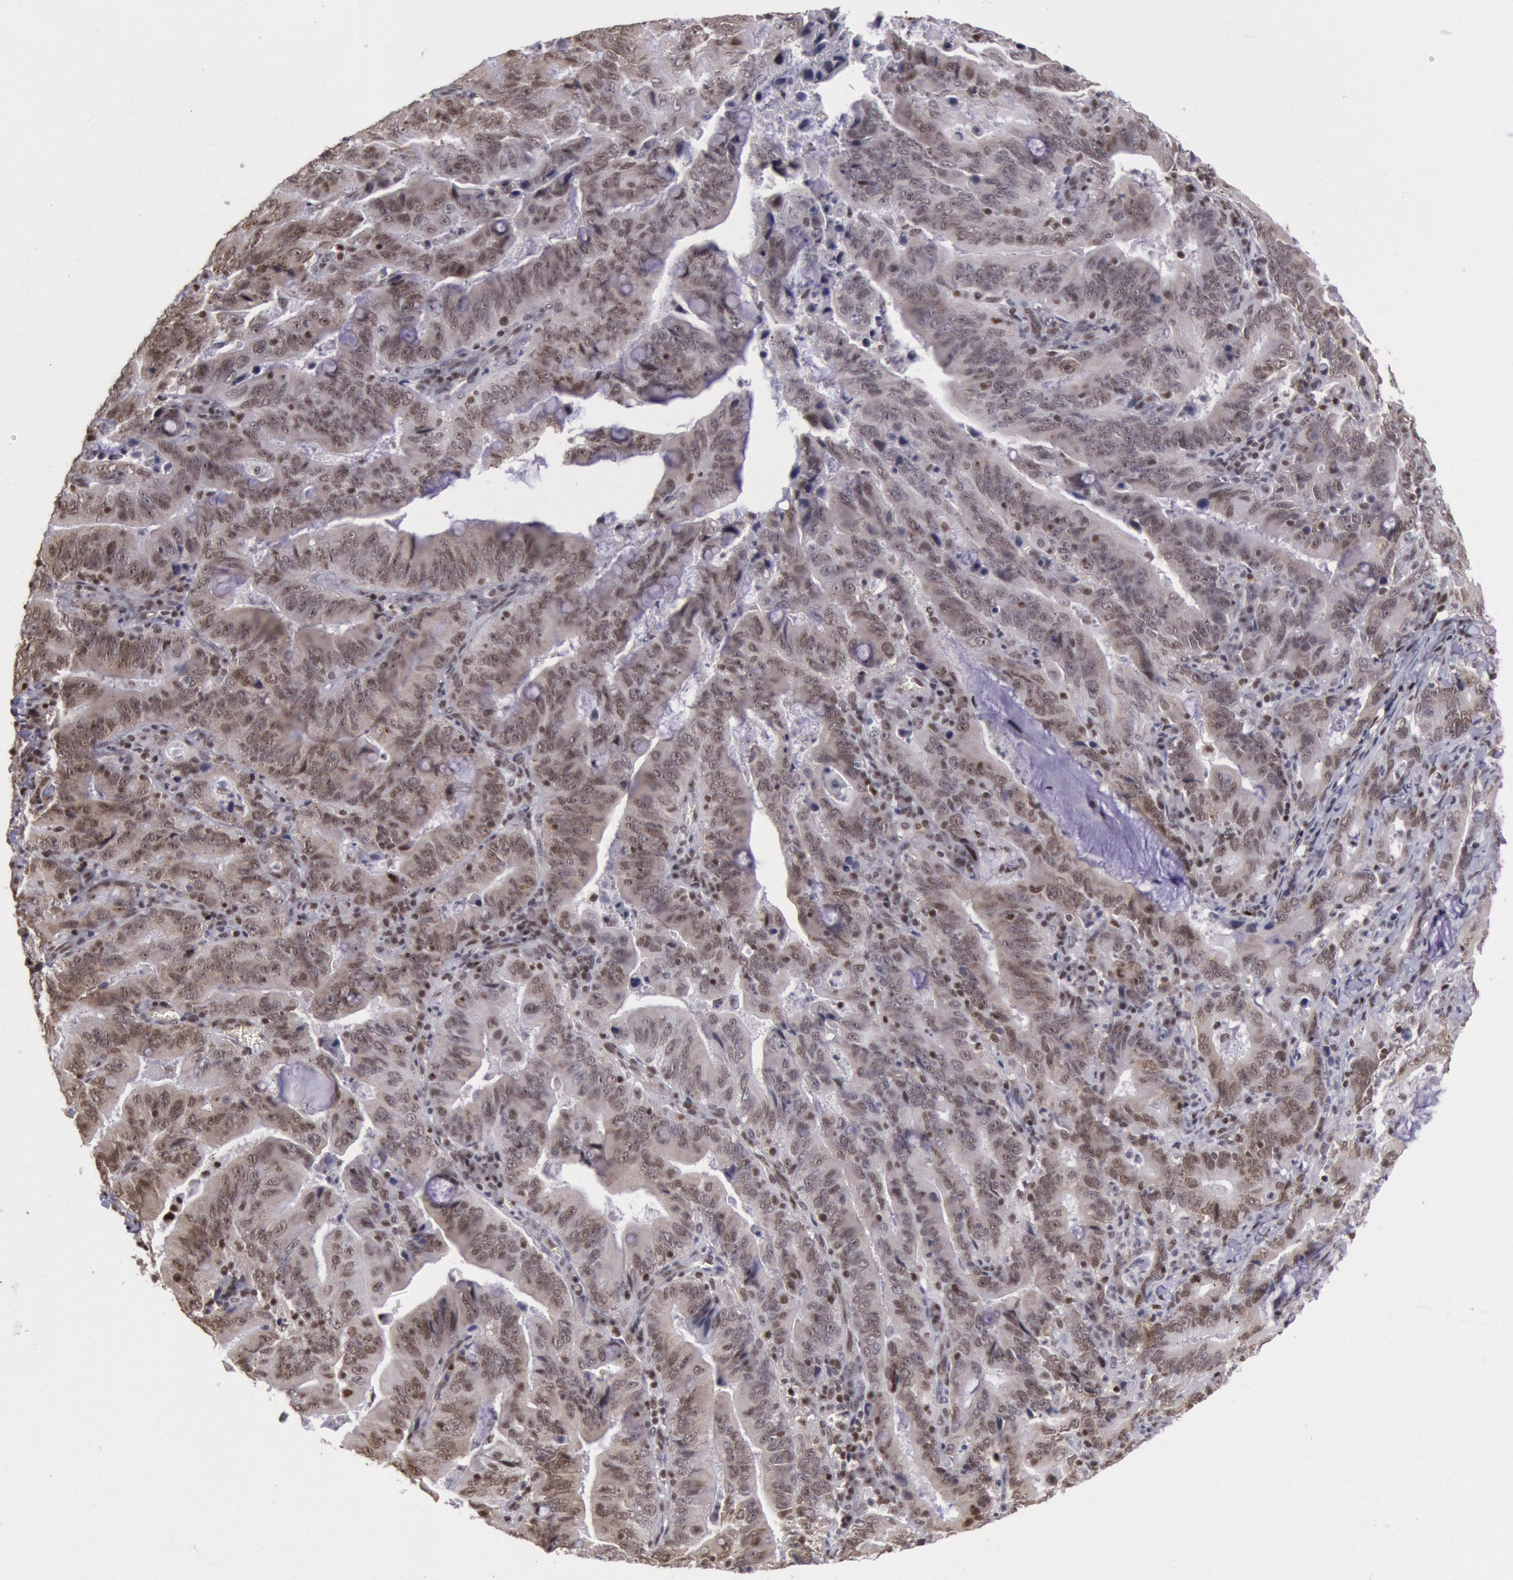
{"staining": {"intensity": "moderate", "quantity": ">75%", "location": "nuclear"}, "tissue": "stomach cancer", "cell_type": "Tumor cells", "image_type": "cancer", "snomed": [{"axis": "morphology", "description": "Adenocarcinoma, NOS"}, {"axis": "topography", "description": "Stomach, upper"}], "caption": "Tumor cells display medium levels of moderate nuclear staining in about >75% of cells in human stomach cancer.", "gene": "NKAP", "patient": {"sex": "male", "age": 63}}